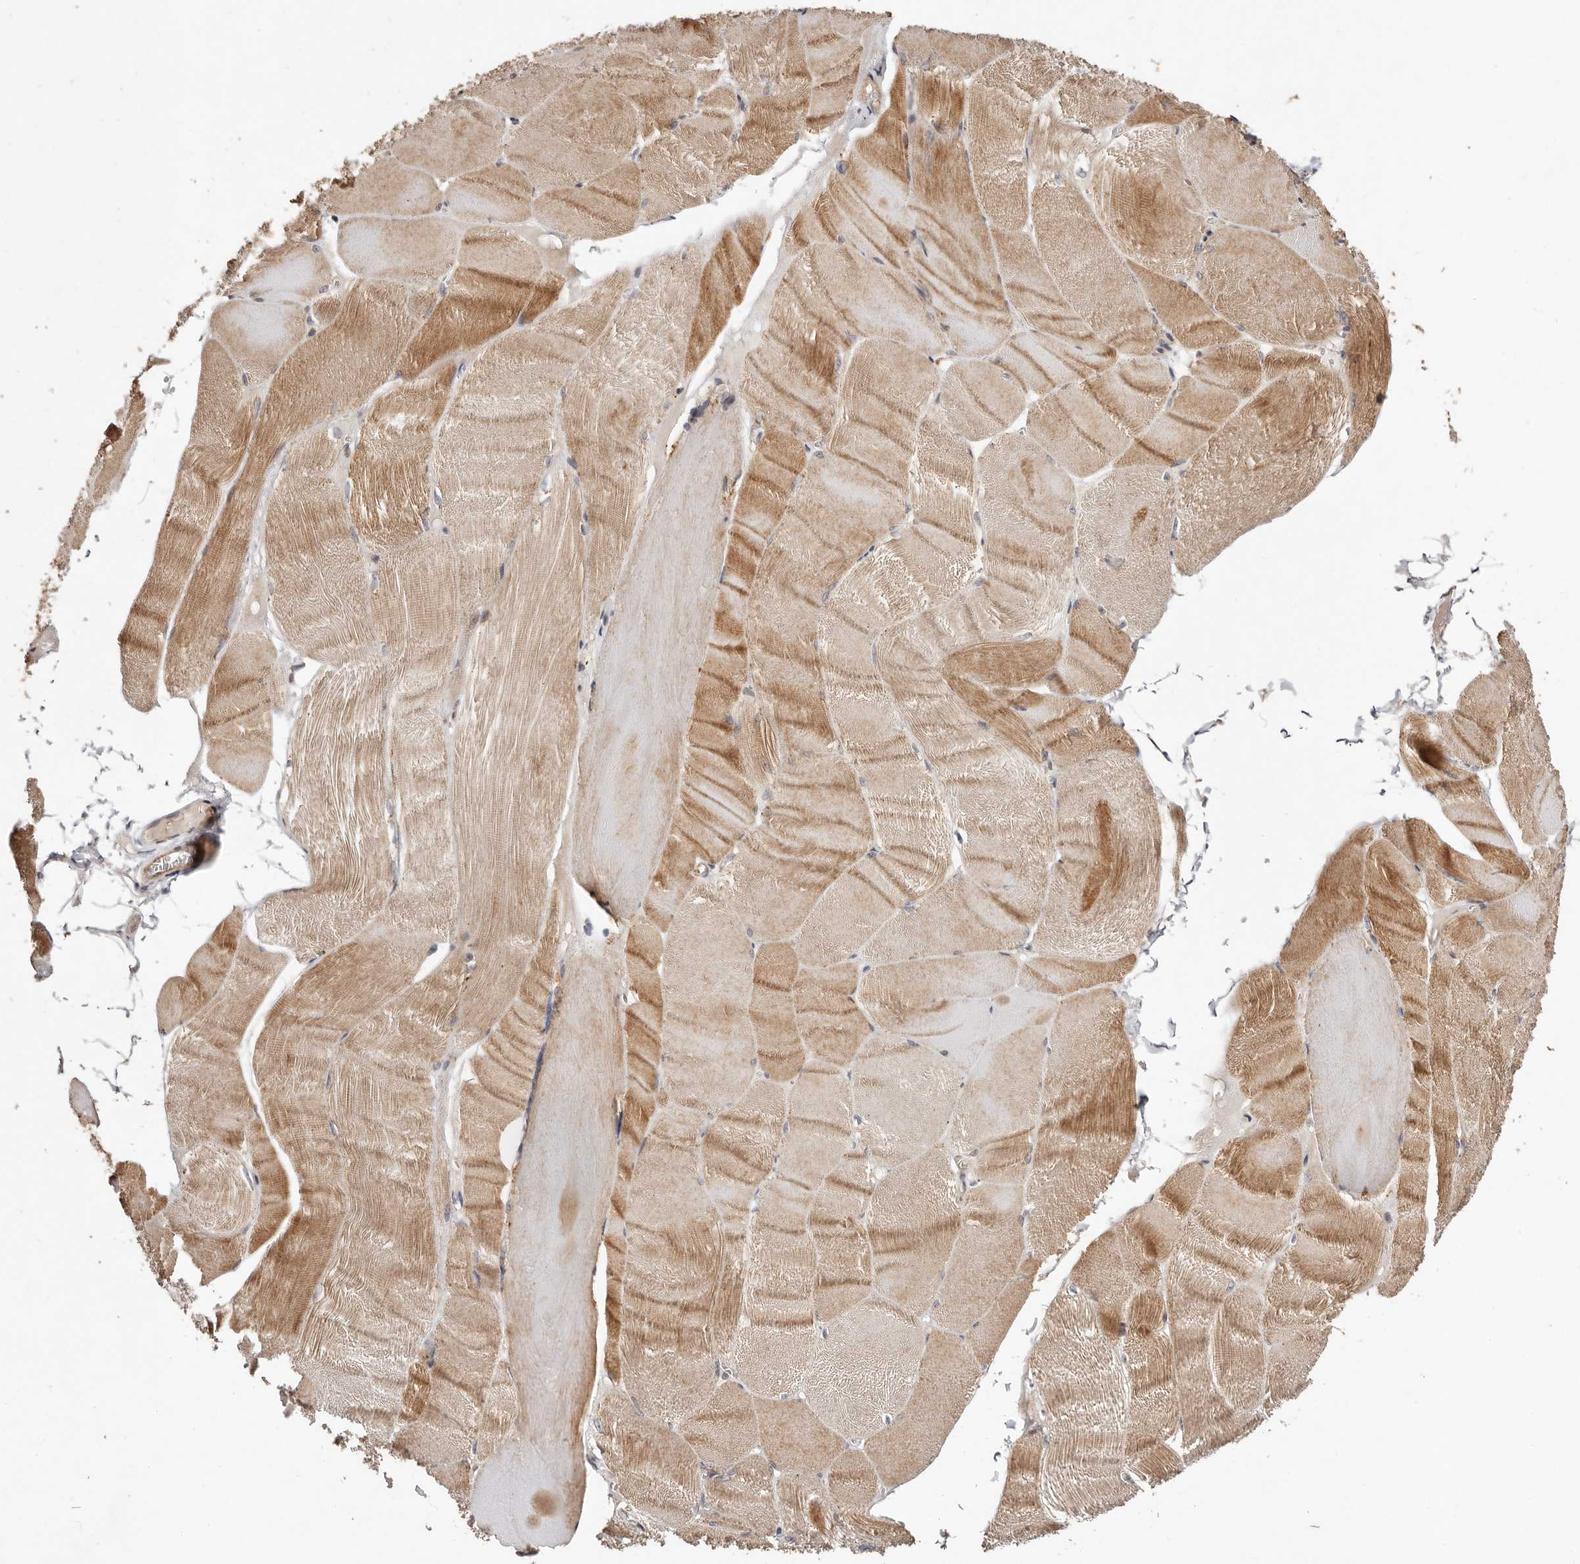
{"staining": {"intensity": "moderate", "quantity": ">75%", "location": "cytoplasmic/membranous"}, "tissue": "skeletal muscle", "cell_type": "Myocytes", "image_type": "normal", "snomed": [{"axis": "morphology", "description": "Normal tissue, NOS"}, {"axis": "morphology", "description": "Basal cell carcinoma"}, {"axis": "topography", "description": "Skeletal muscle"}], "caption": "Skeletal muscle stained for a protein (brown) reveals moderate cytoplasmic/membranous positive staining in about >75% of myocytes.", "gene": "USP33", "patient": {"sex": "female", "age": 64}}